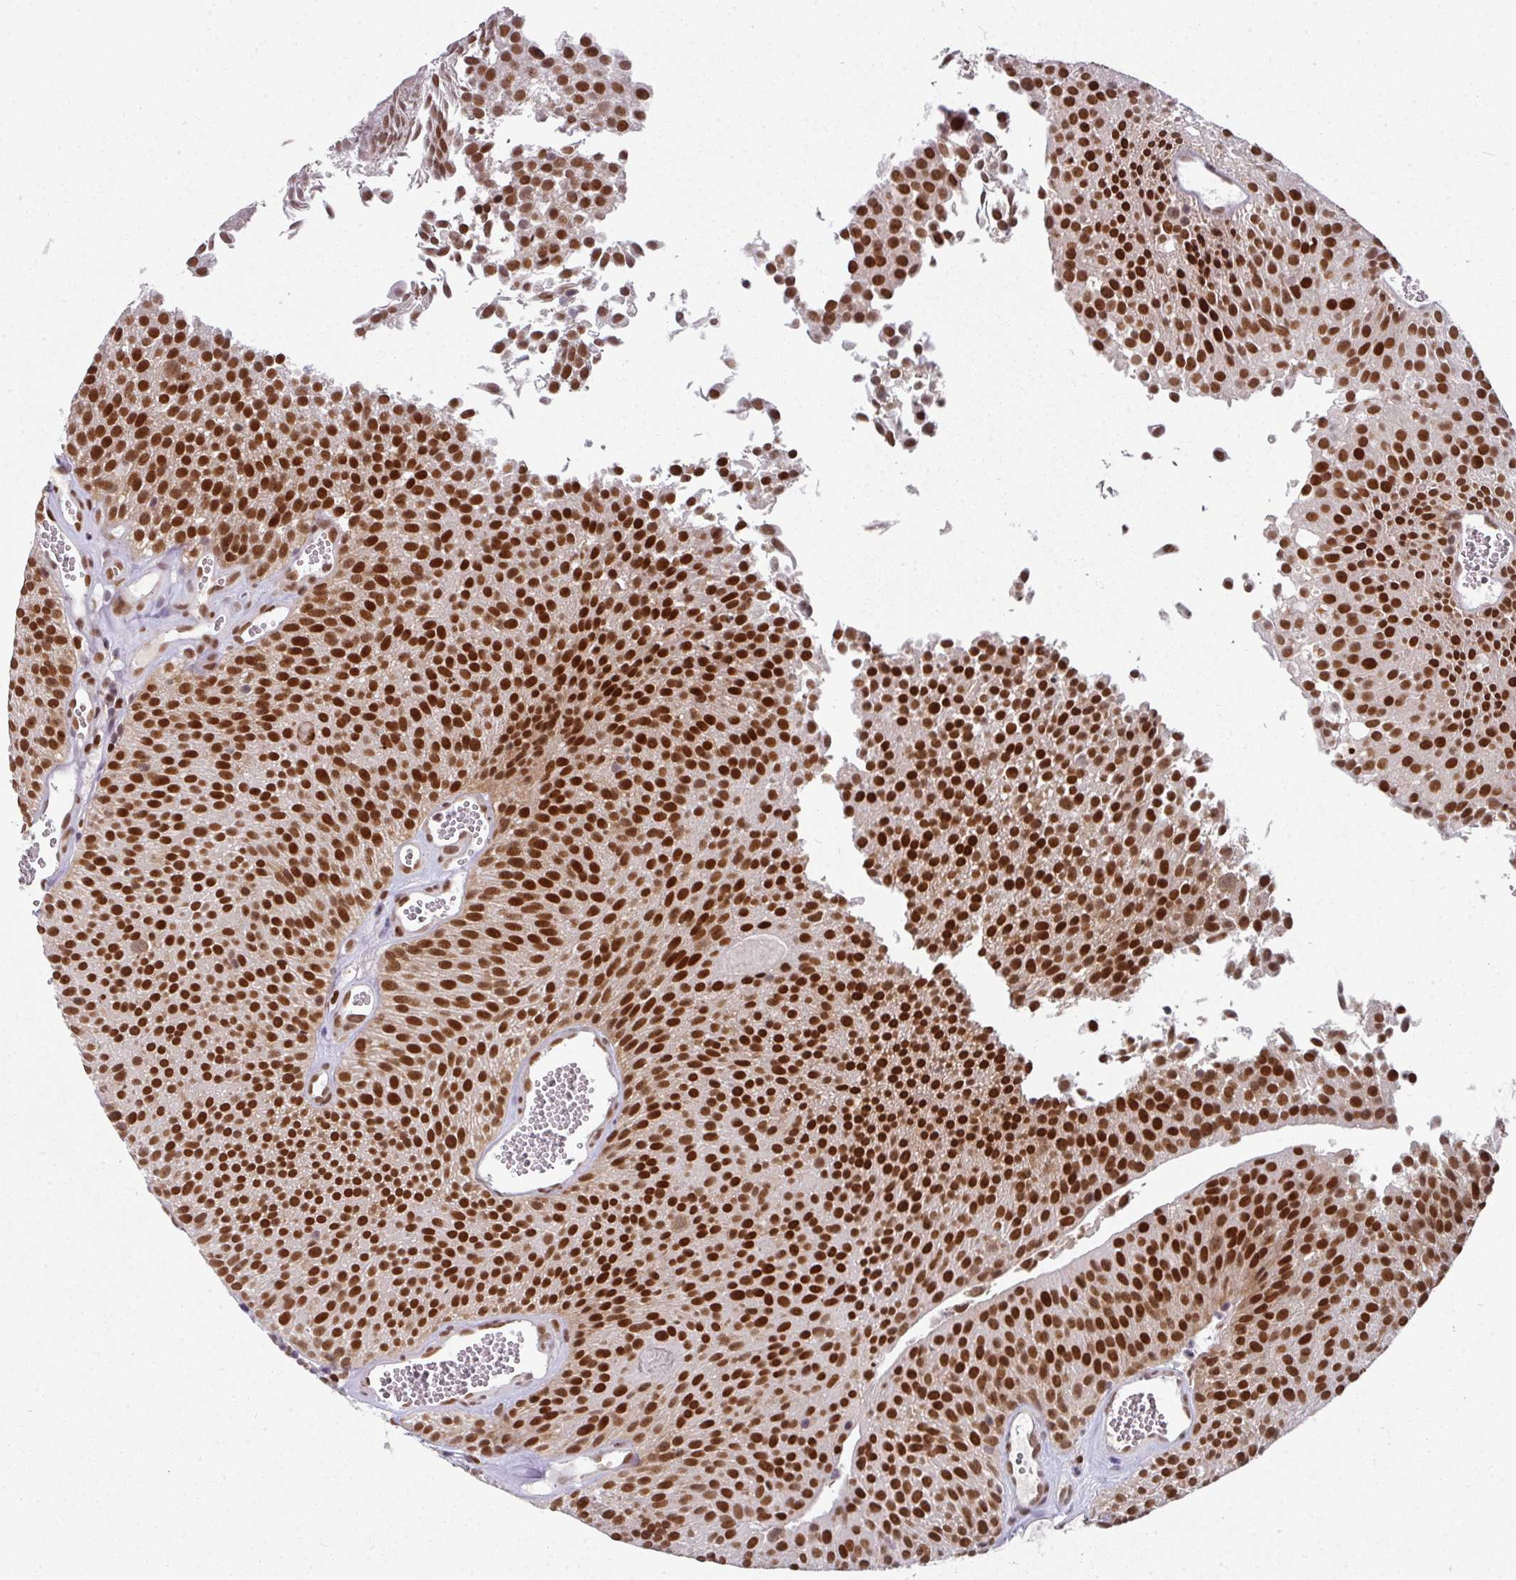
{"staining": {"intensity": "strong", "quantity": ">75%", "location": "nuclear"}, "tissue": "urothelial cancer", "cell_type": "Tumor cells", "image_type": "cancer", "snomed": [{"axis": "morphology", "description": "Urothelial carcinoma, Low grade"}, {"axis": "topography", "description": "Urinary bladder"}], "caption": "Tumor cells display high levels of strong nuclear positivity in approximately >75% of cells in urothelial cancer.", "gene": "RAD50", "patient": {"sex": "female", "age": 79}}